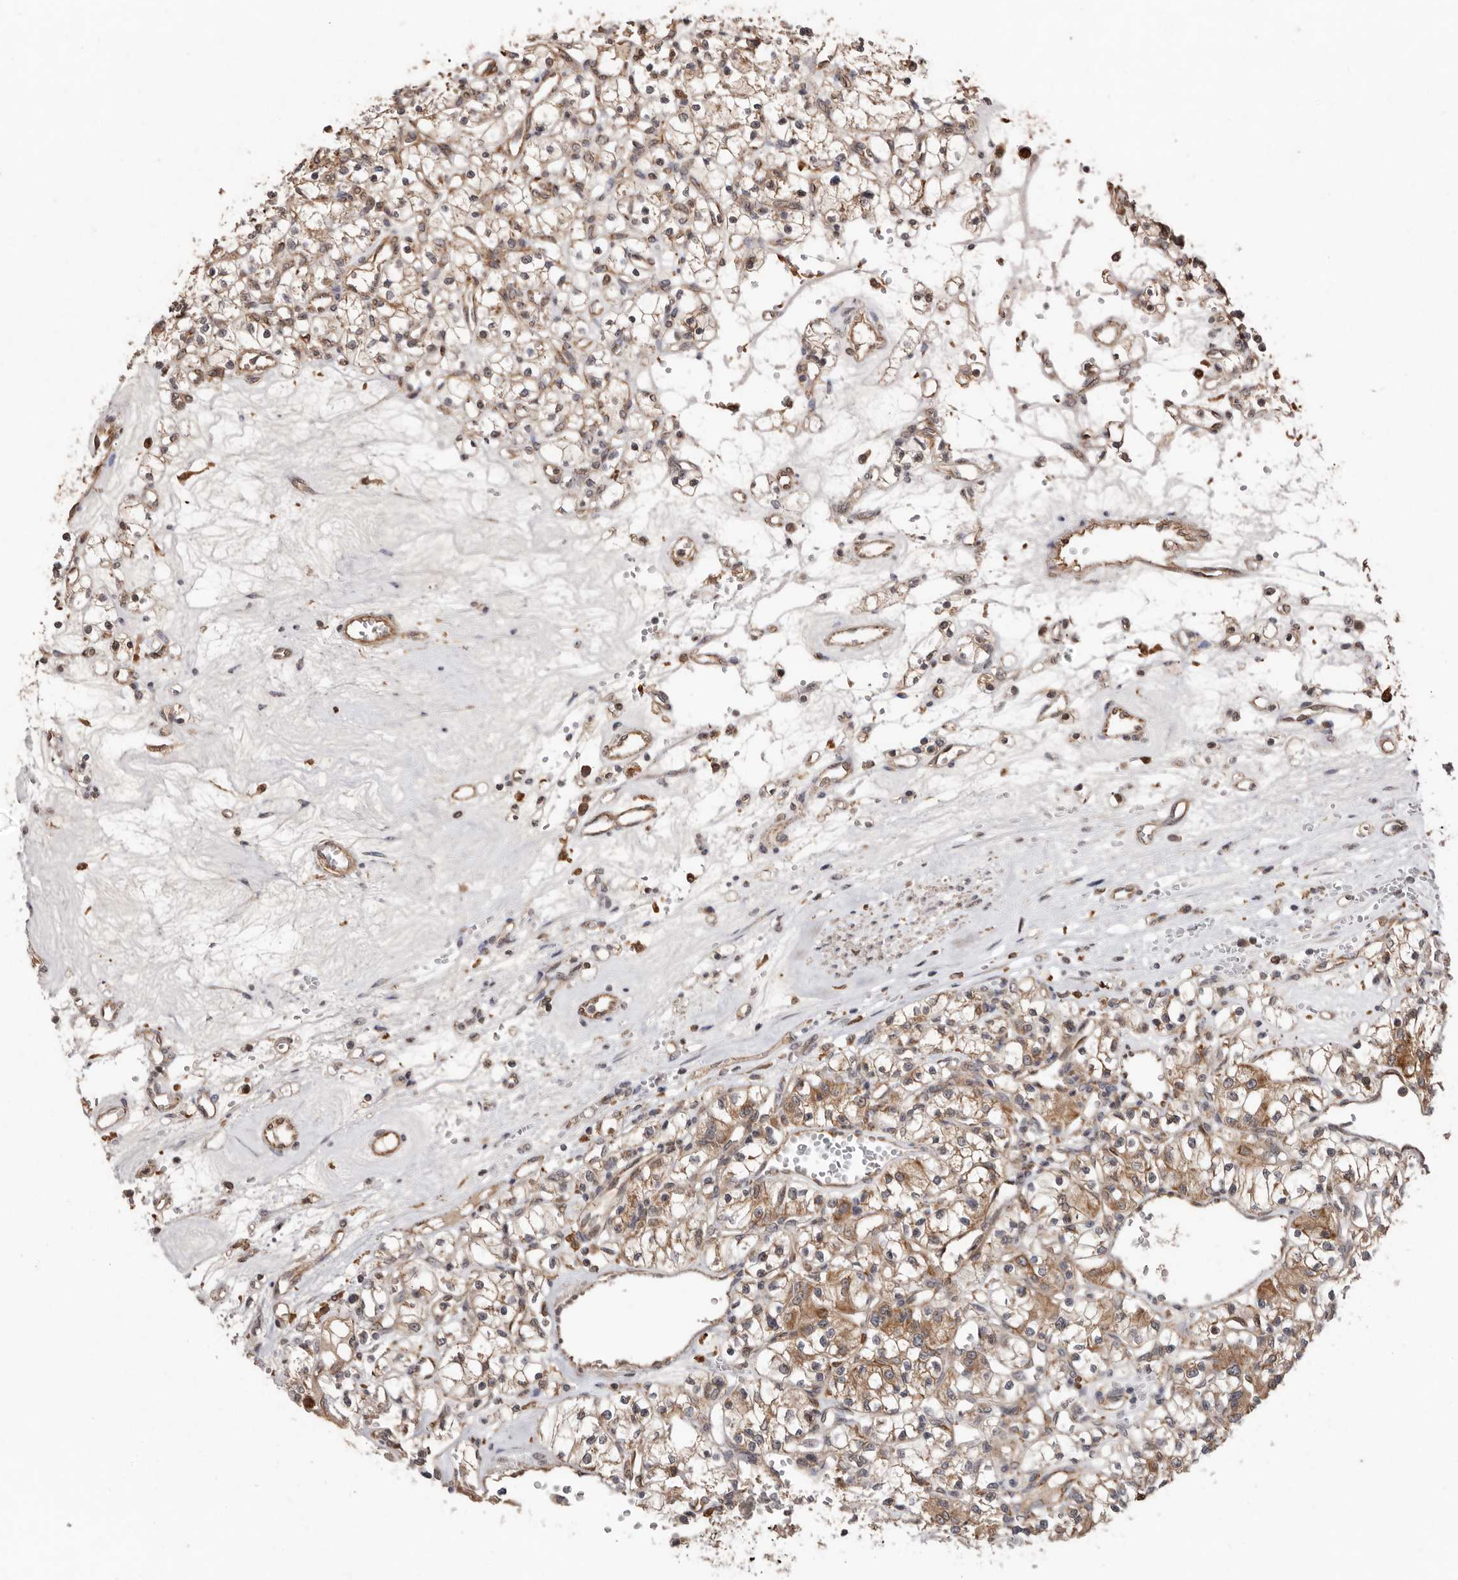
{"staining": {"intensity": "moderate", "quantity": ">75%", "location": "cytoplasmic/membranous"}, "tissue": "renal cancer", "cell_type": "Tumor cells", "image_type": "cancer", "snomed": [{"axis": "morphology", "description": "Adenocarcinoma, NOS"}, {"axis": "topography", "description": "Kidney"}], "caption": "The immunohistochemical stain highlights moderate cytoplasmic/membranous positivity in tumor cells of adenocarcinoma (renal) tissue.", "gene": "RSPO2", "patient": {"sex": "female", "age": 59}}